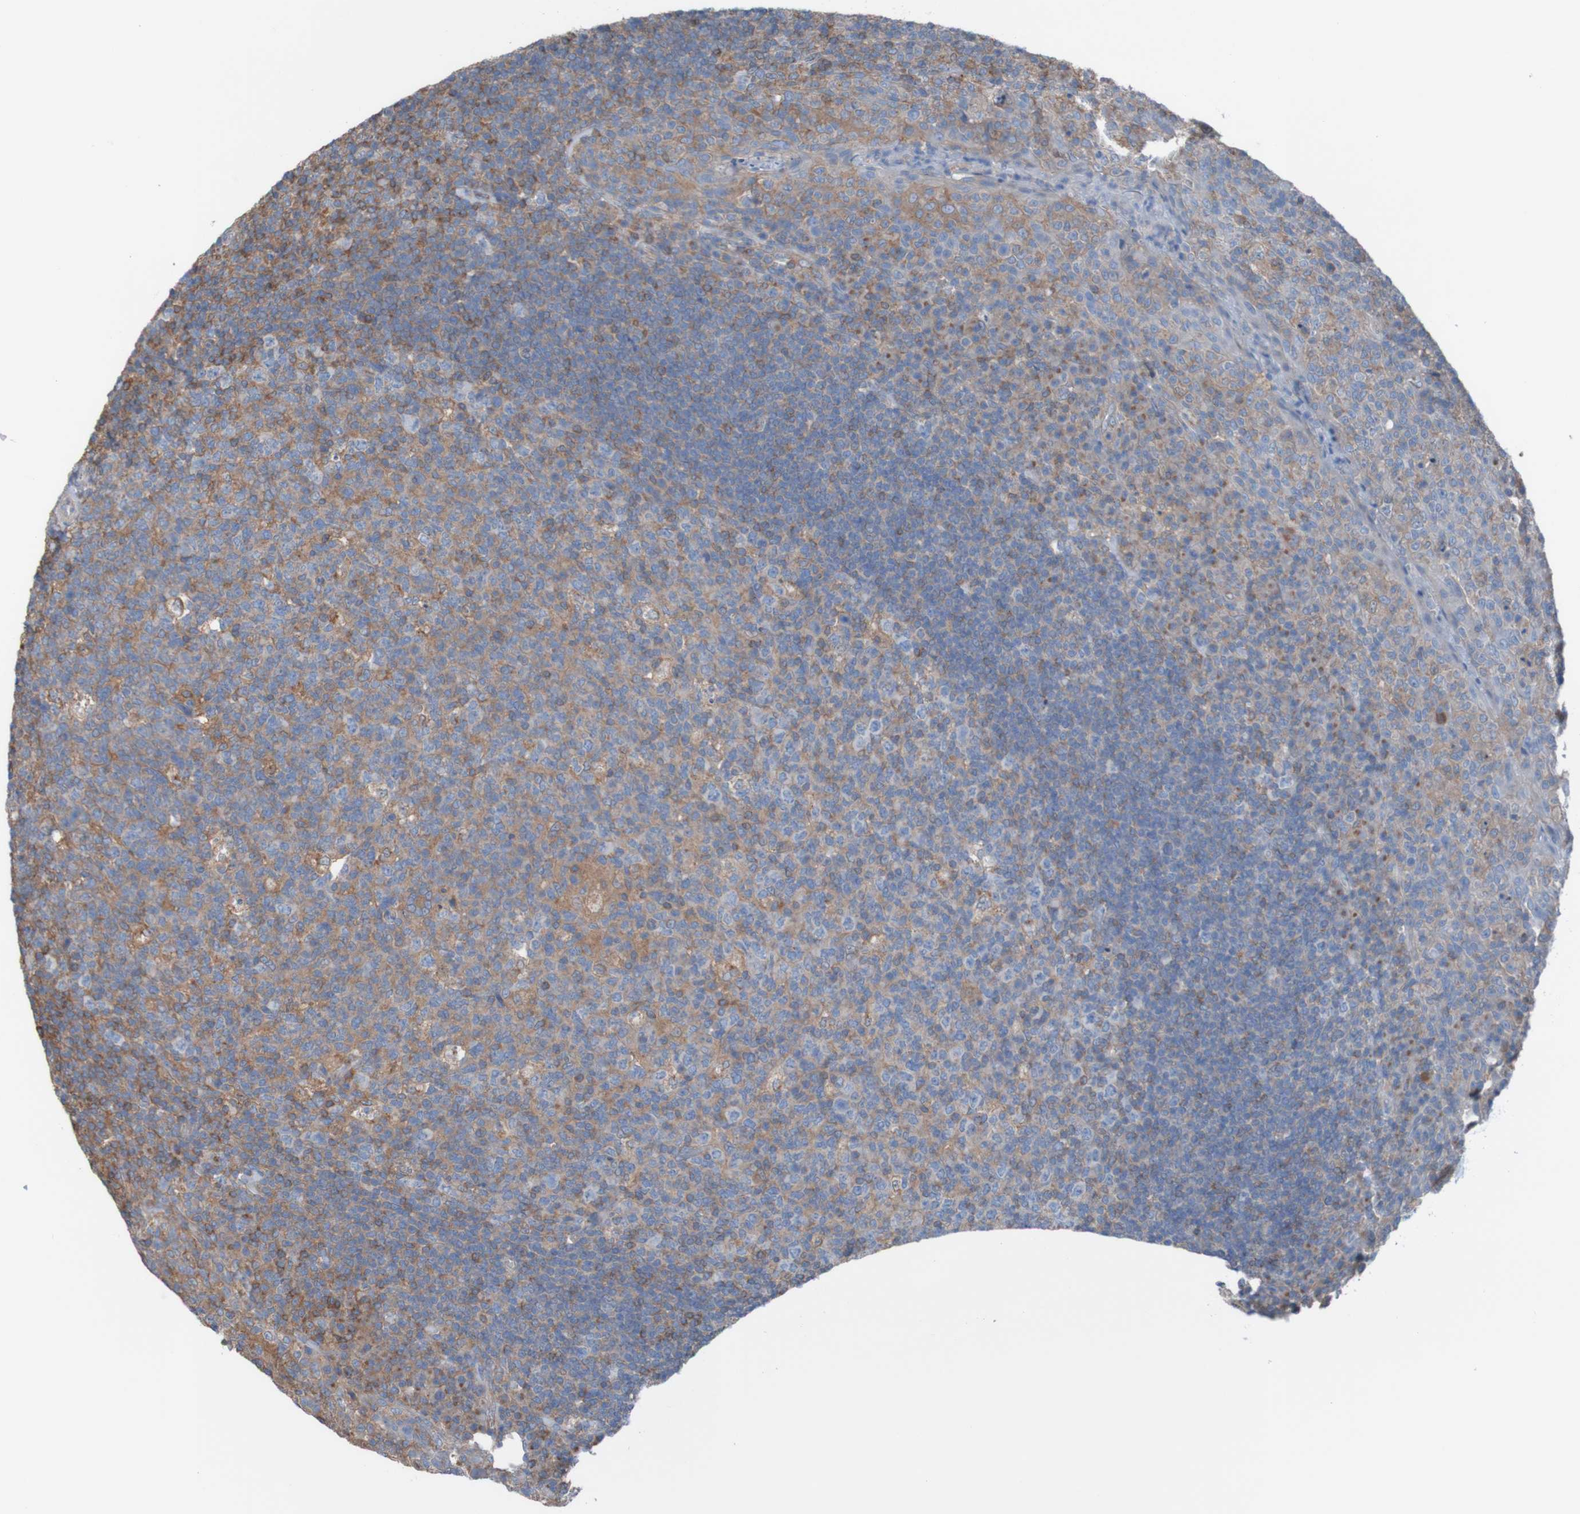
{"staining": {"intensity": "moderate", "quantity": ">75%", "location": "cytoplasmic/membranous"}, "tissue": "tonsil", "cell_type": "Germinal center cells", "image_type": "normal", "snomed": [{"axis": "morphology", "description": "Normal tissue, NOS"}, {"axis": "topography", "description": "Tonsil"}], "caption": "Human tonsil stained for a protein (brown) exhibits moderate cytoplasmic/membranous positive staining in about >75% of germinal center cells.", "gene": "MINAR1", "patient": {"sex": "male", "age": 17}}